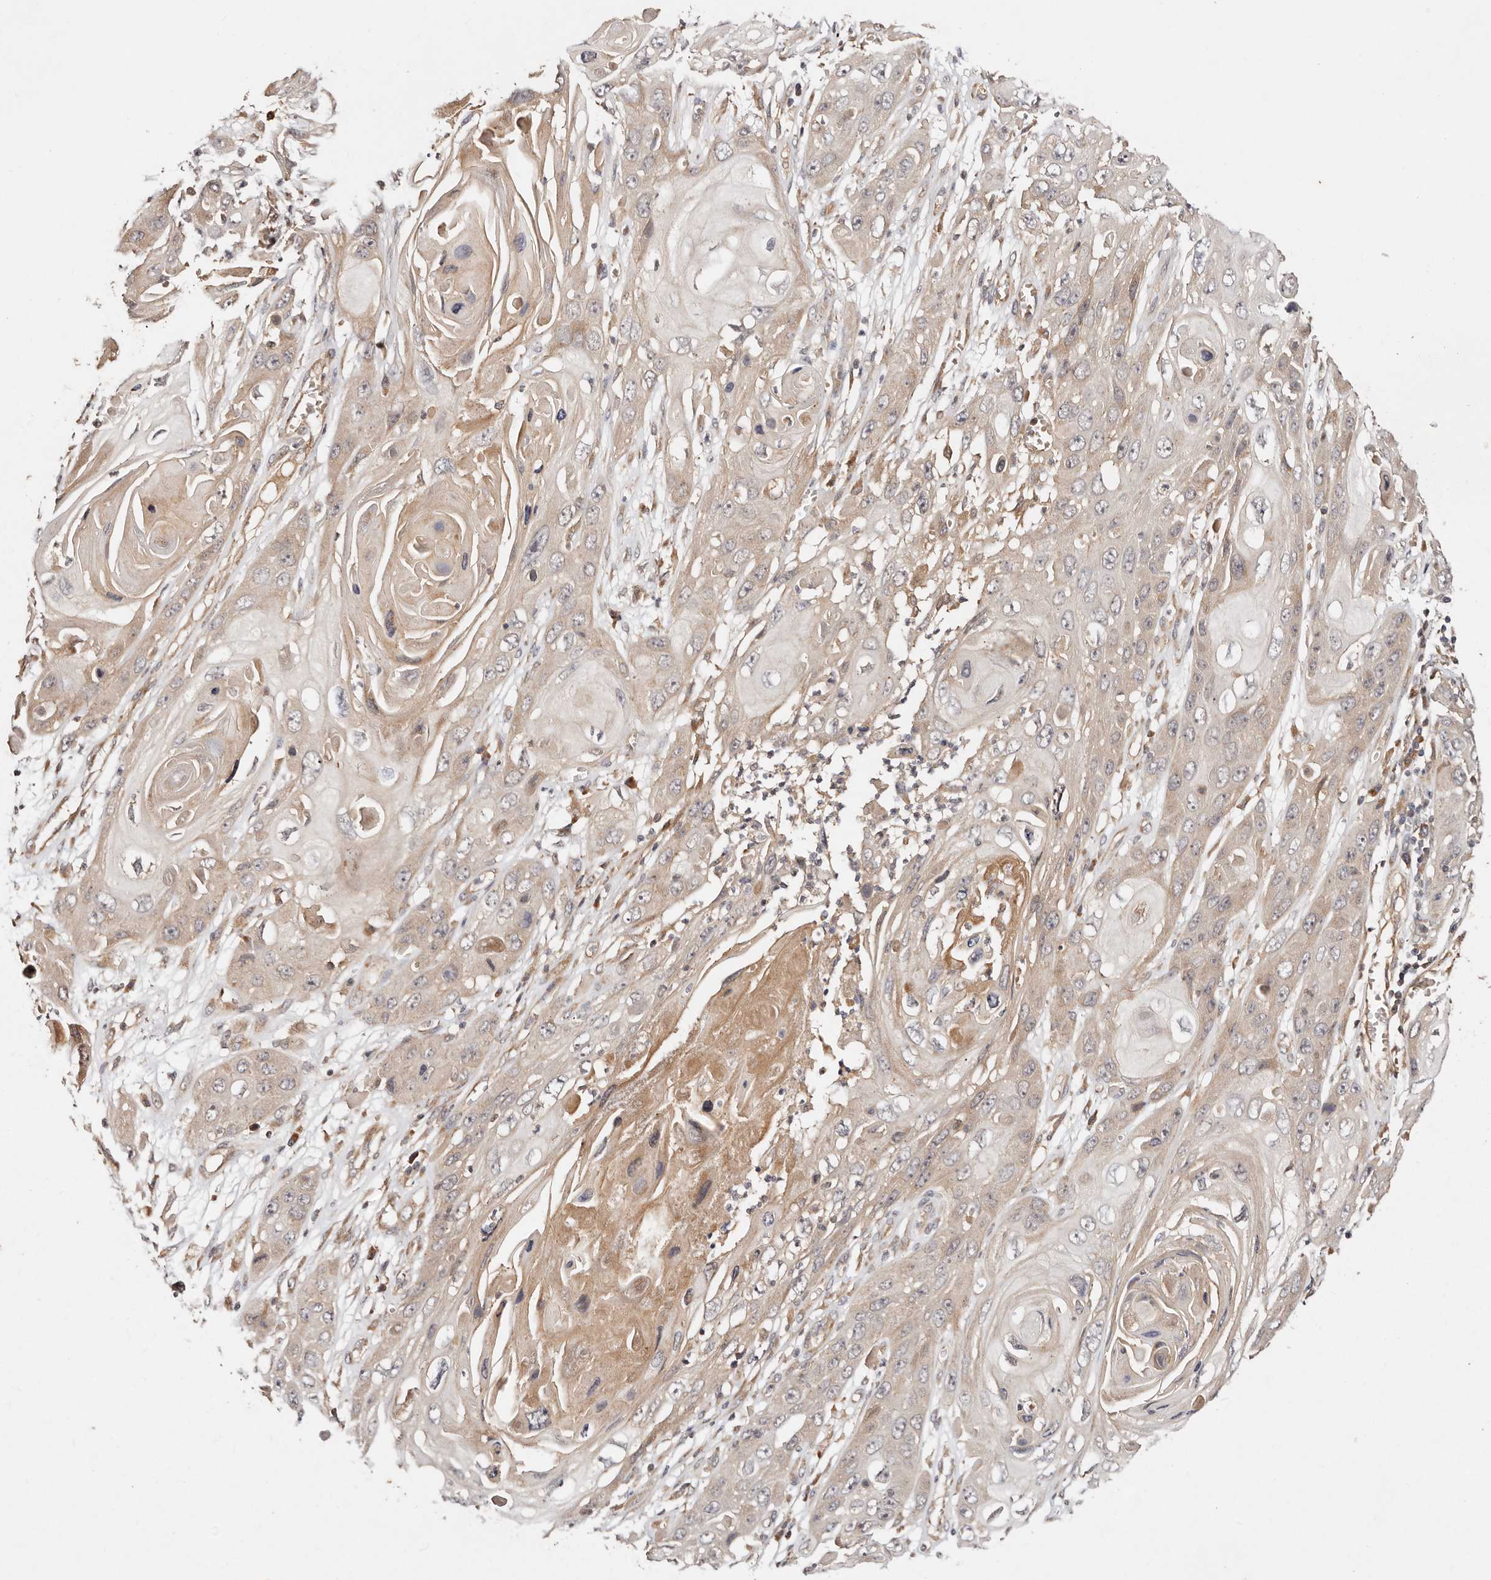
{"staining": {"intensity": "weak", "quantity": "25%-75%", "location": "cytoplasmic/membranous"}, "tissue": "skin cancer", "cell_type": "Tumor cells", "image_type": "cancer", "snomed": [{"axis": "morphology", "description": "Squamous cell carcinoma, NOS"}, {"axis": "topography", "description": "Skin"}], "caption": "About 25%-75% of tumor cells in squamous cell carcinoma (skin) show weak cytoplasmic/membranous protein staining as visualized by brown immunohistochemical staining.", "gene": "DENND11", "patient": {"sex": "male", "age": 55}}